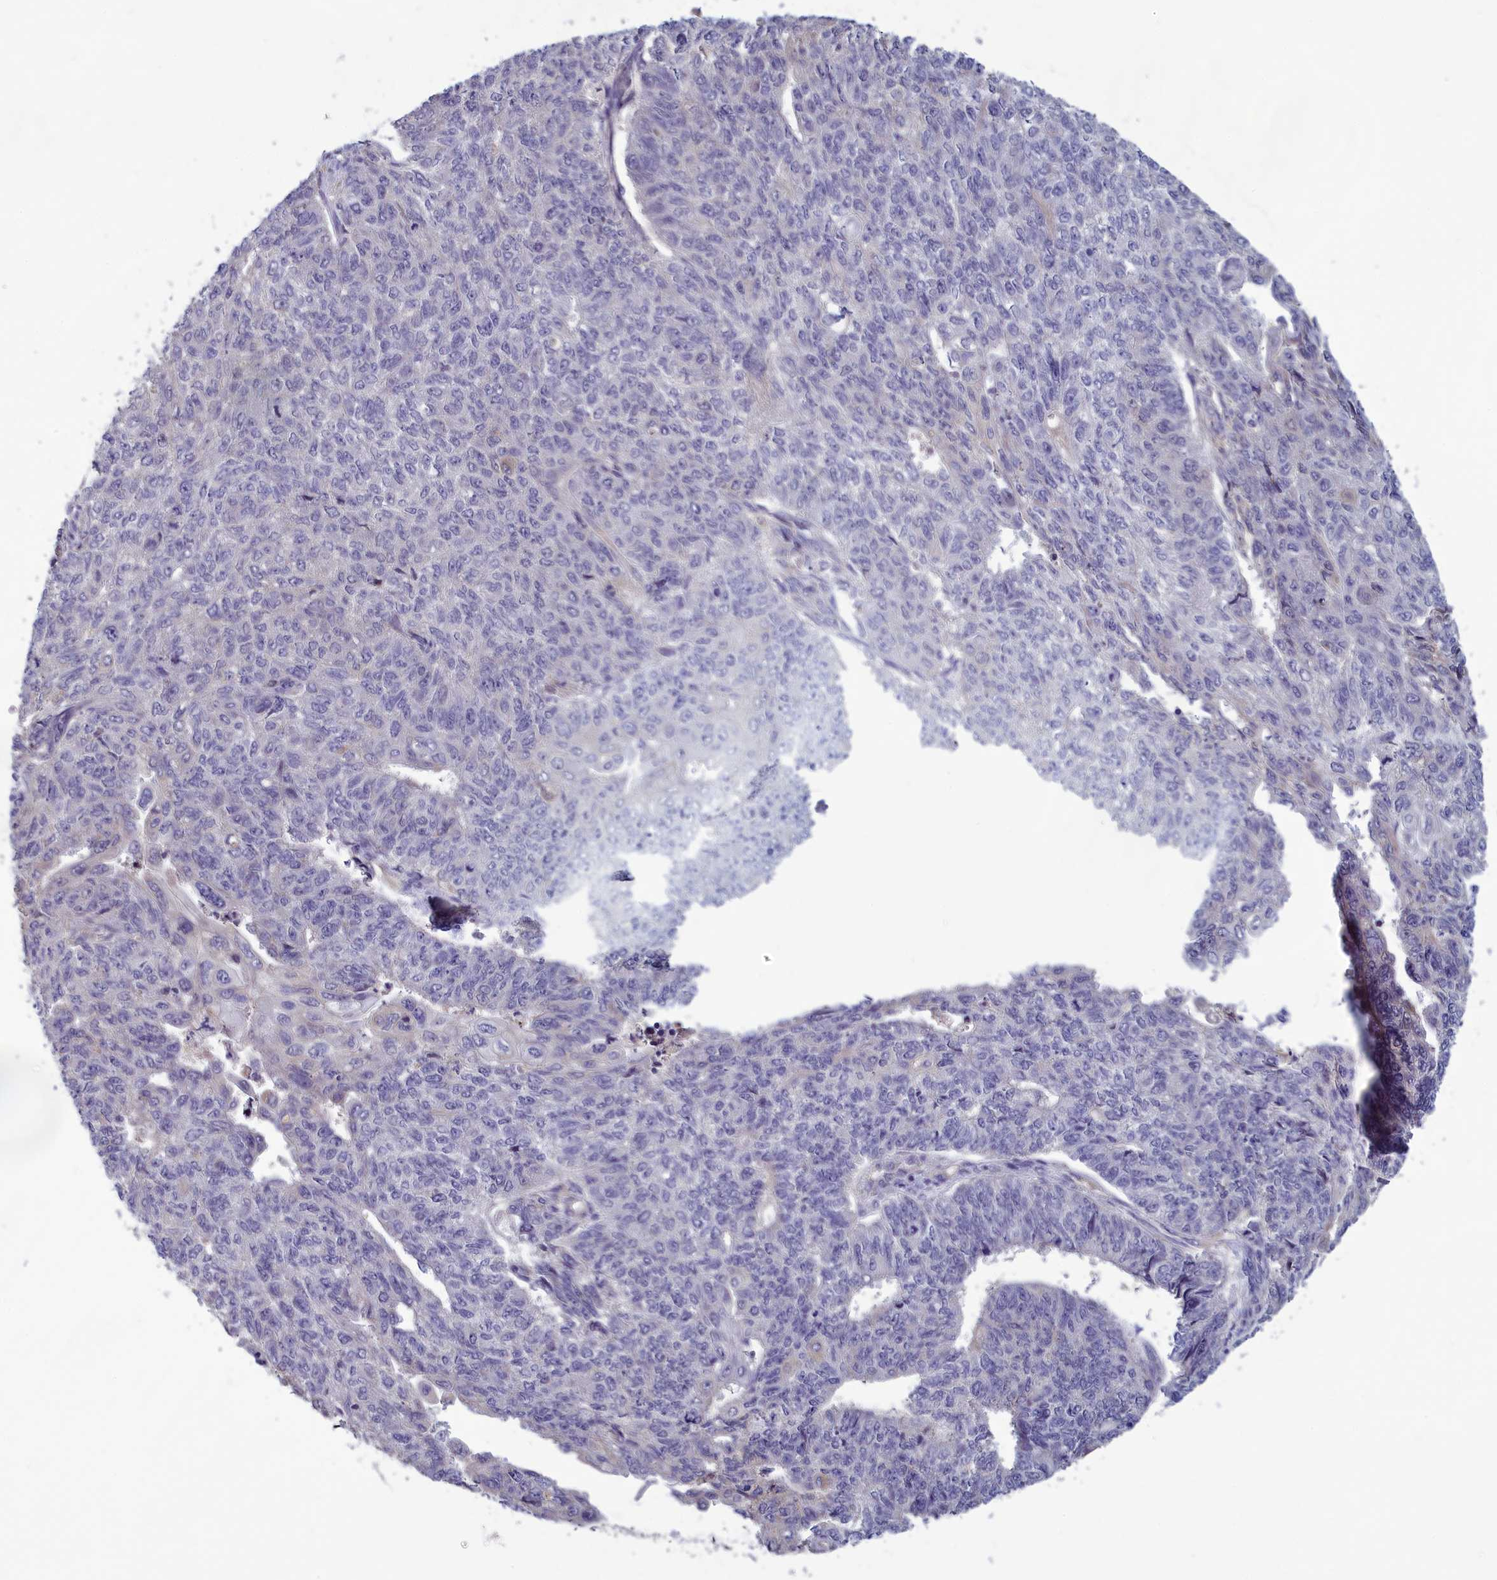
{"staining": {"intensity": "negative", "quantity": "none", "location": "none"}, "tissue": "endometrial cancer", "cell_type": "Tumor cells", "image_type": "cancer", "snomed": [{"axis": "morphology", "description": "Adenocarcinoma, NOS"}, {"axis": "topography", "description": "Endometrium"}], "caption": "DAB immunohistochemical staining of human endometrial adenocarcinoma demonstrates no significant staining in tumor cells. The staining is performed using DAB (3,3'-diaminobenzidine) brown chromogen with nuclei counter-stained in using hematoxylin.", "gene": "HECA", "patient": {"sex": "female", "age": 32}}